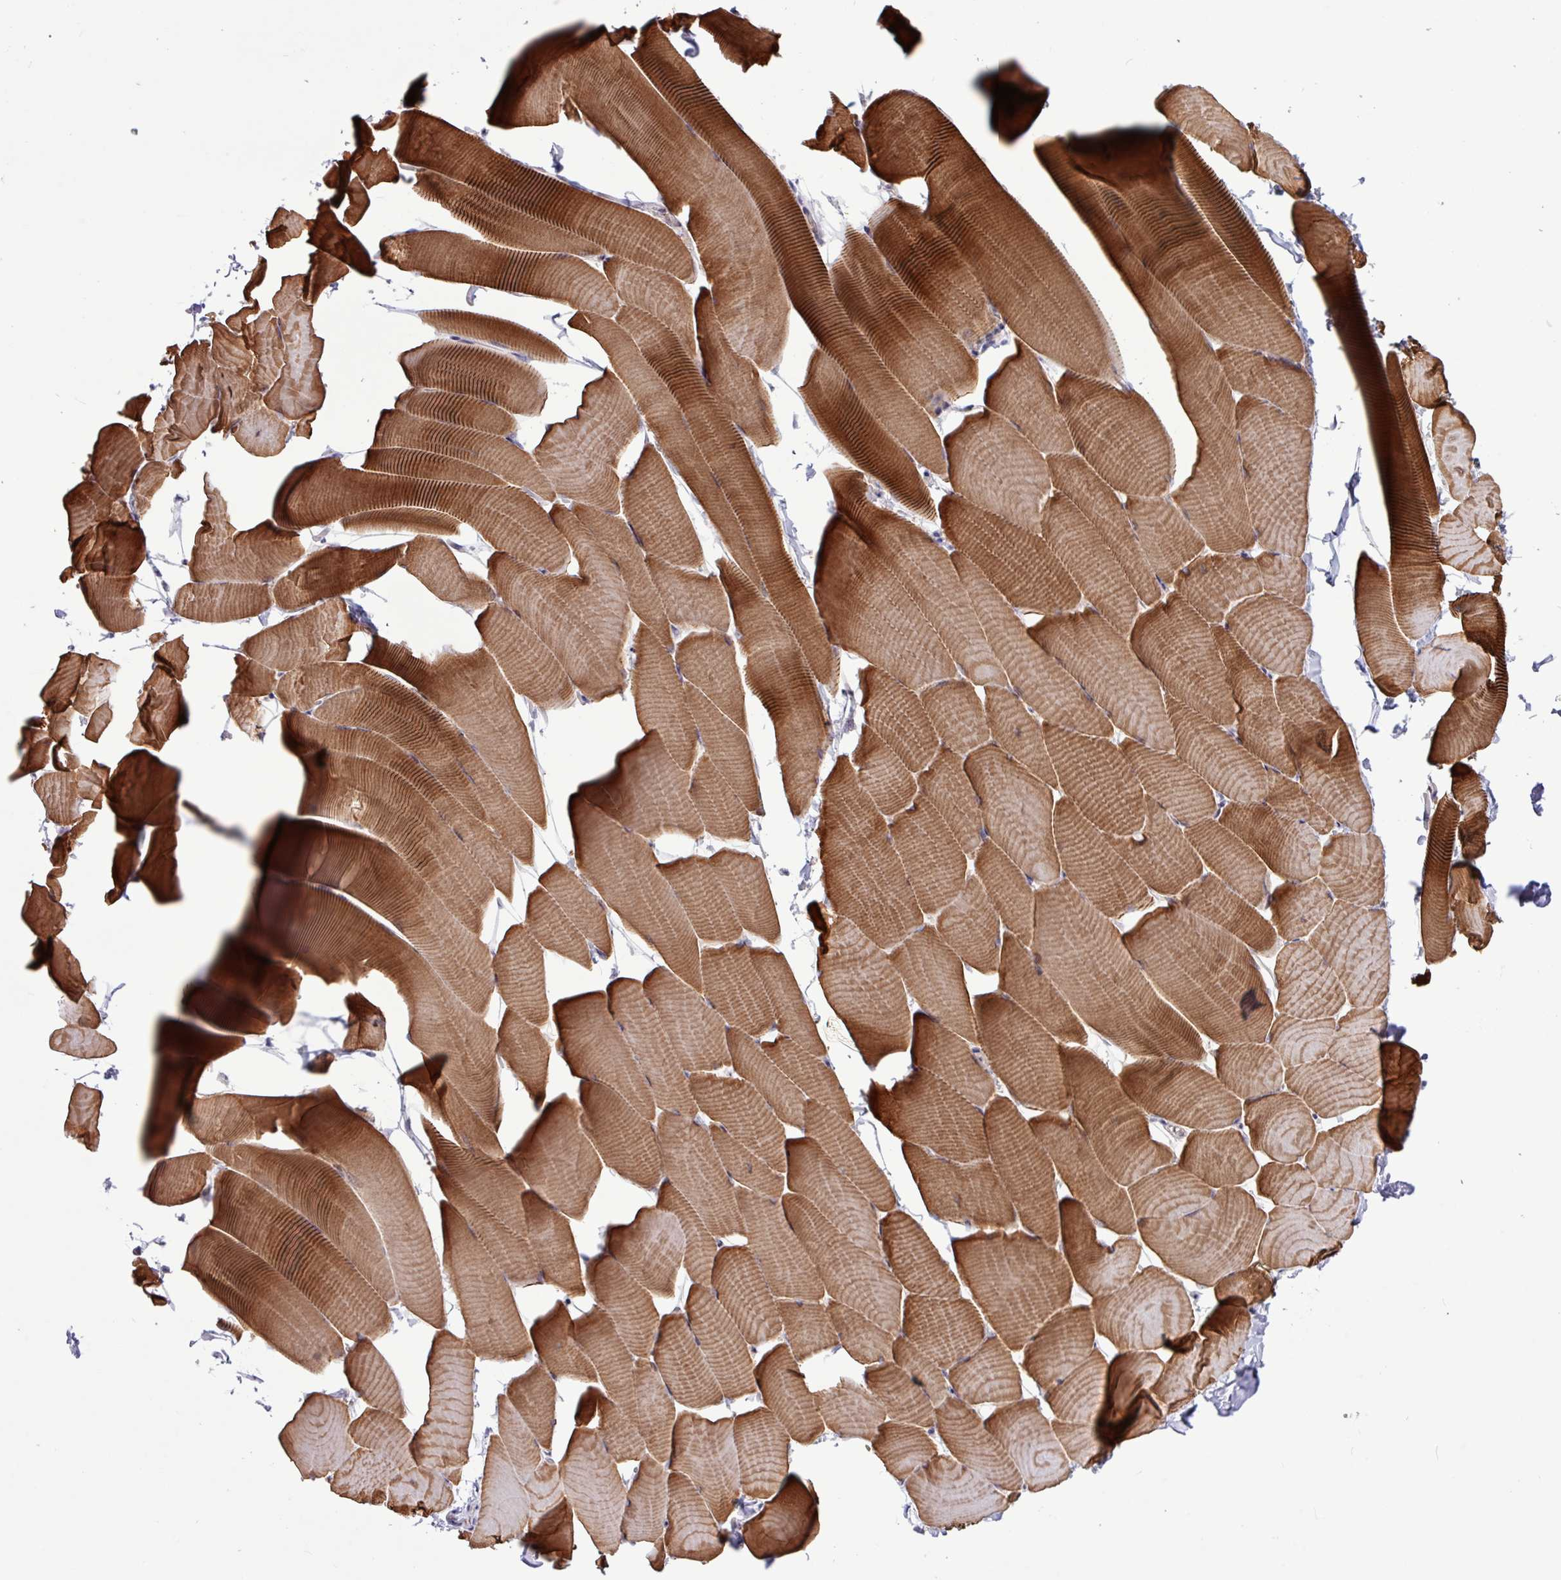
{"staining": {"intensity": "strong", "quantity": ">75%", "location": "cytoplasmic/membranous"}, "tissue": "skeletal muscle", "cell_type": "Myocytes", "image_type": "normal", "snomed": [{"axis": "morphology", "description": "Normal tissue, NOS"}, {"axis": "topography", "description": "Skeletal muscle"}], "caption": "DAB (3,3'-diaminobenzidine) immunohistochemical staining of normal skeletal muscle reveals strong cytoplasmic/membranous protein expression in approximately >75% of myocytes.", "gene": "RTL3", "patient": {"sex": "male", "age": 25}}